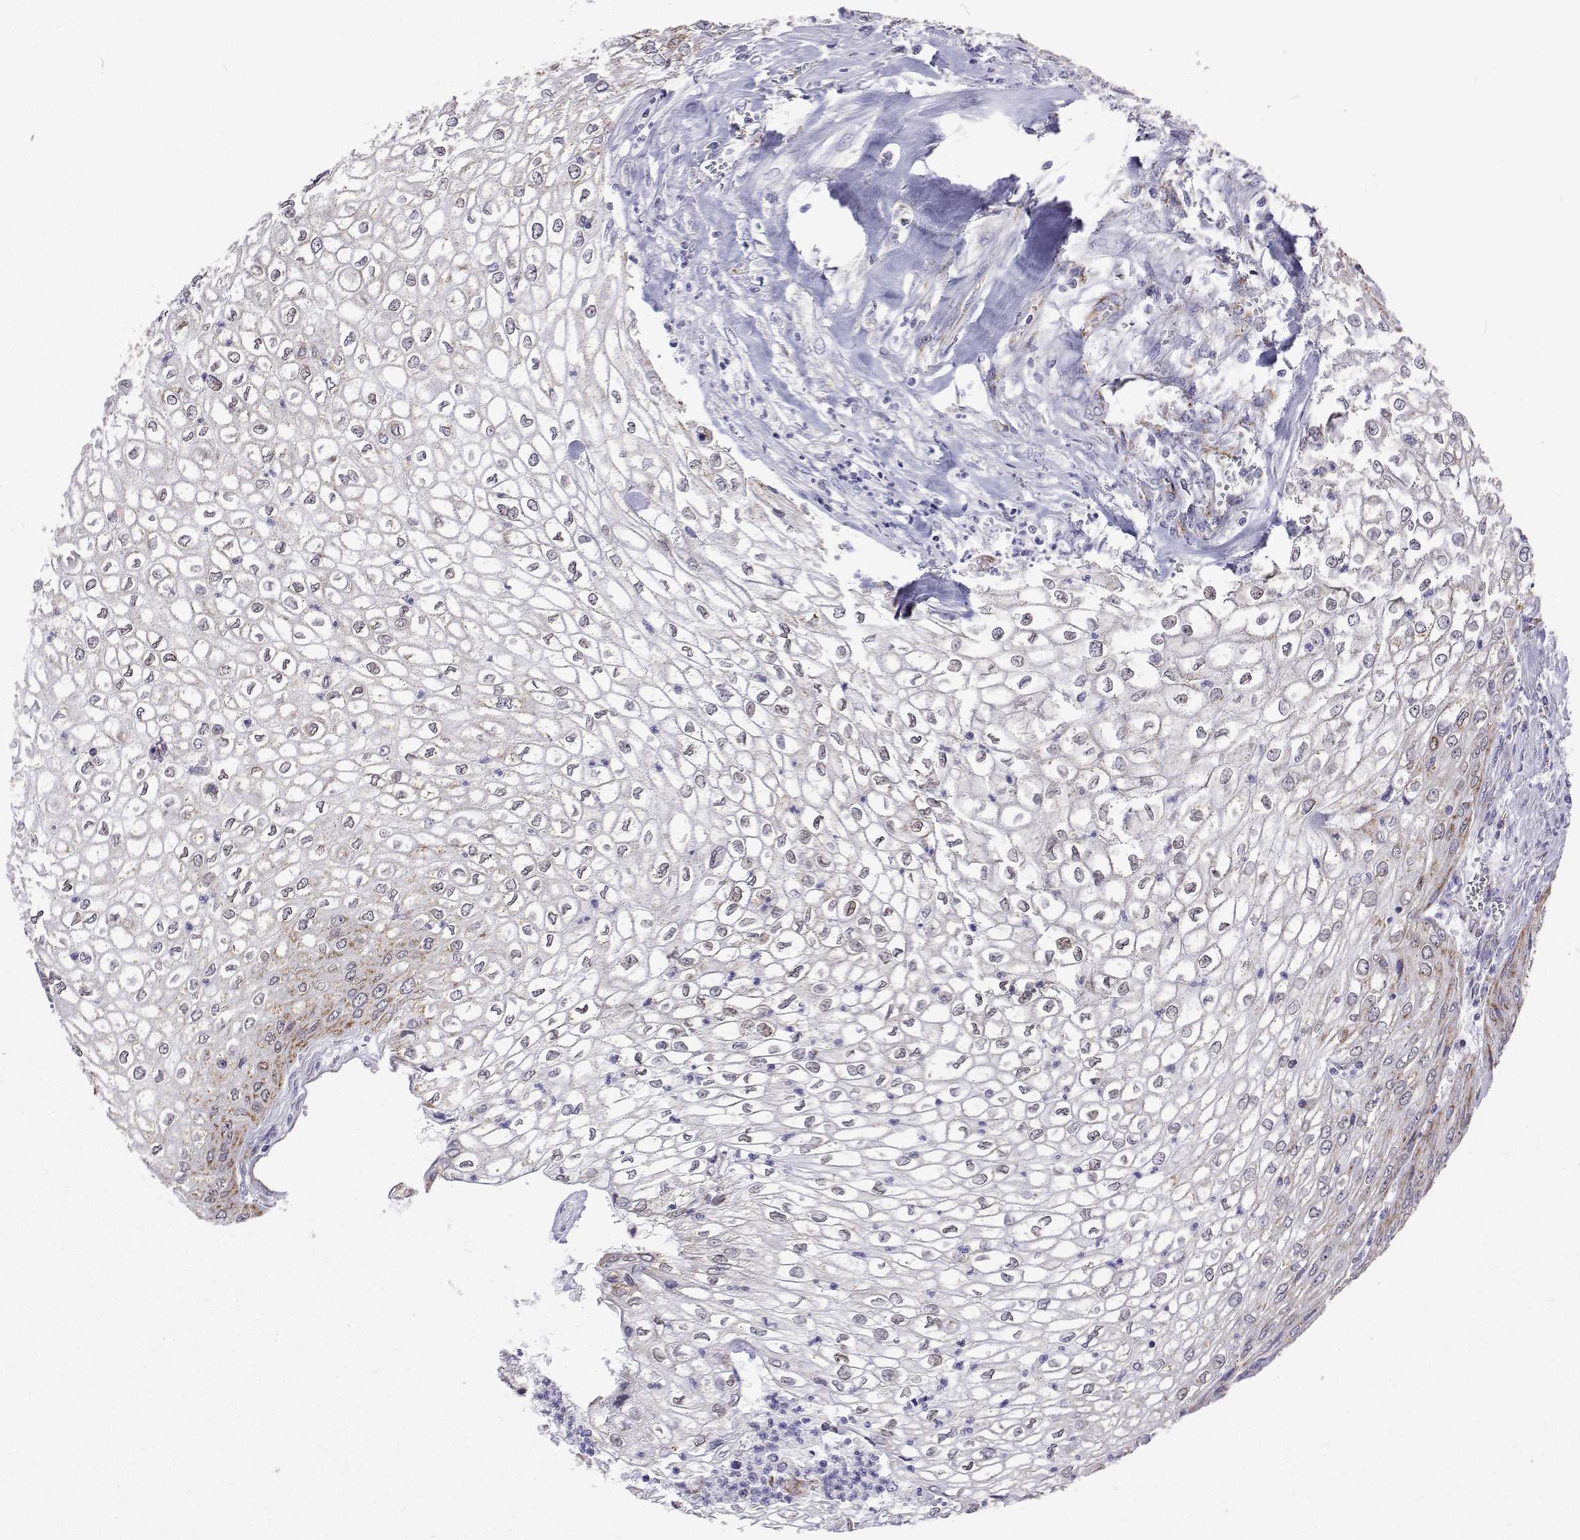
{"staining": {"intensity": "weak", "quantity": "25%-75%", "location": "cytoplasmic/membranous,nuclear"}, "tissue": "urothelial cancer", "cell_type": "Tumor cells", "image_type": "cancer", "snomed": [{"axis": "morphology", "description": "Urothelial carcinoma, High grade"}, {"axis": "topography", "description": "Urinary bladder"}], "caption": "Immunohistochemistry (IHC) (DAB) staining of urothelial cancer displays weak cytoplasmic/membranous and nuclear protein staining in approximately 25%-75% of tumor cells.", "gene": "MCCC2", "patient": {"sex": "male", "age": 62}}